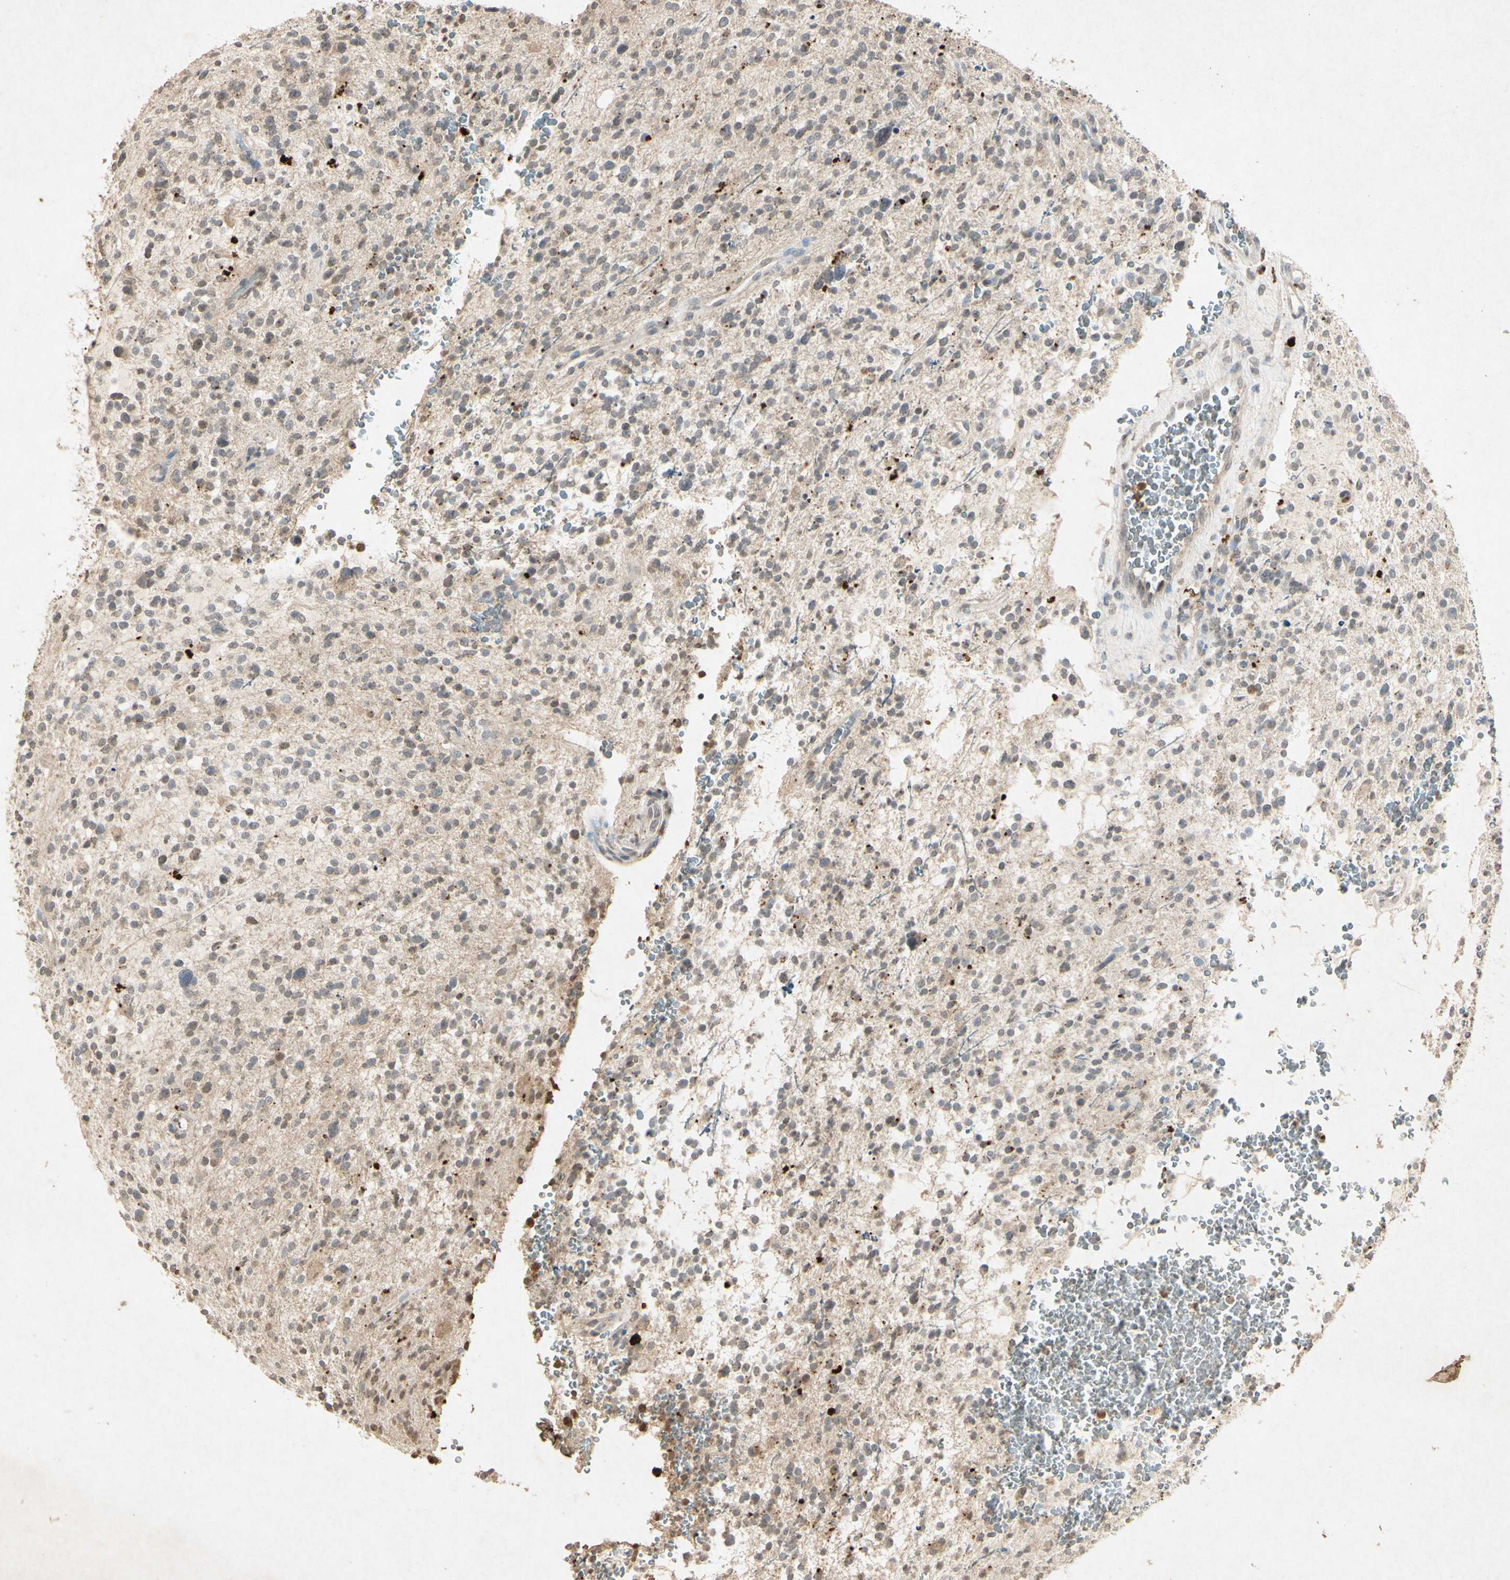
{"staining": {"intensity": "weak", "quantity": "25%-75%", "location": "cytoplasmic/membranous"}, "tissue": "glioma", "cell_type": "Tumor cells", "image_type": "cancer", "snomed": [{"axis": "morphology", "description": "Glioma, malignant, High grade"}, {"axis": "topography", "description": "Brain"}], "caption": "Glioma stained for a protein (brown) shows weak cytoplasmic/membranous positive staining in about 25%-75% of tumor cells.", "gene": "MSRB1", "patient": {"sex": "male", "age": 48}}